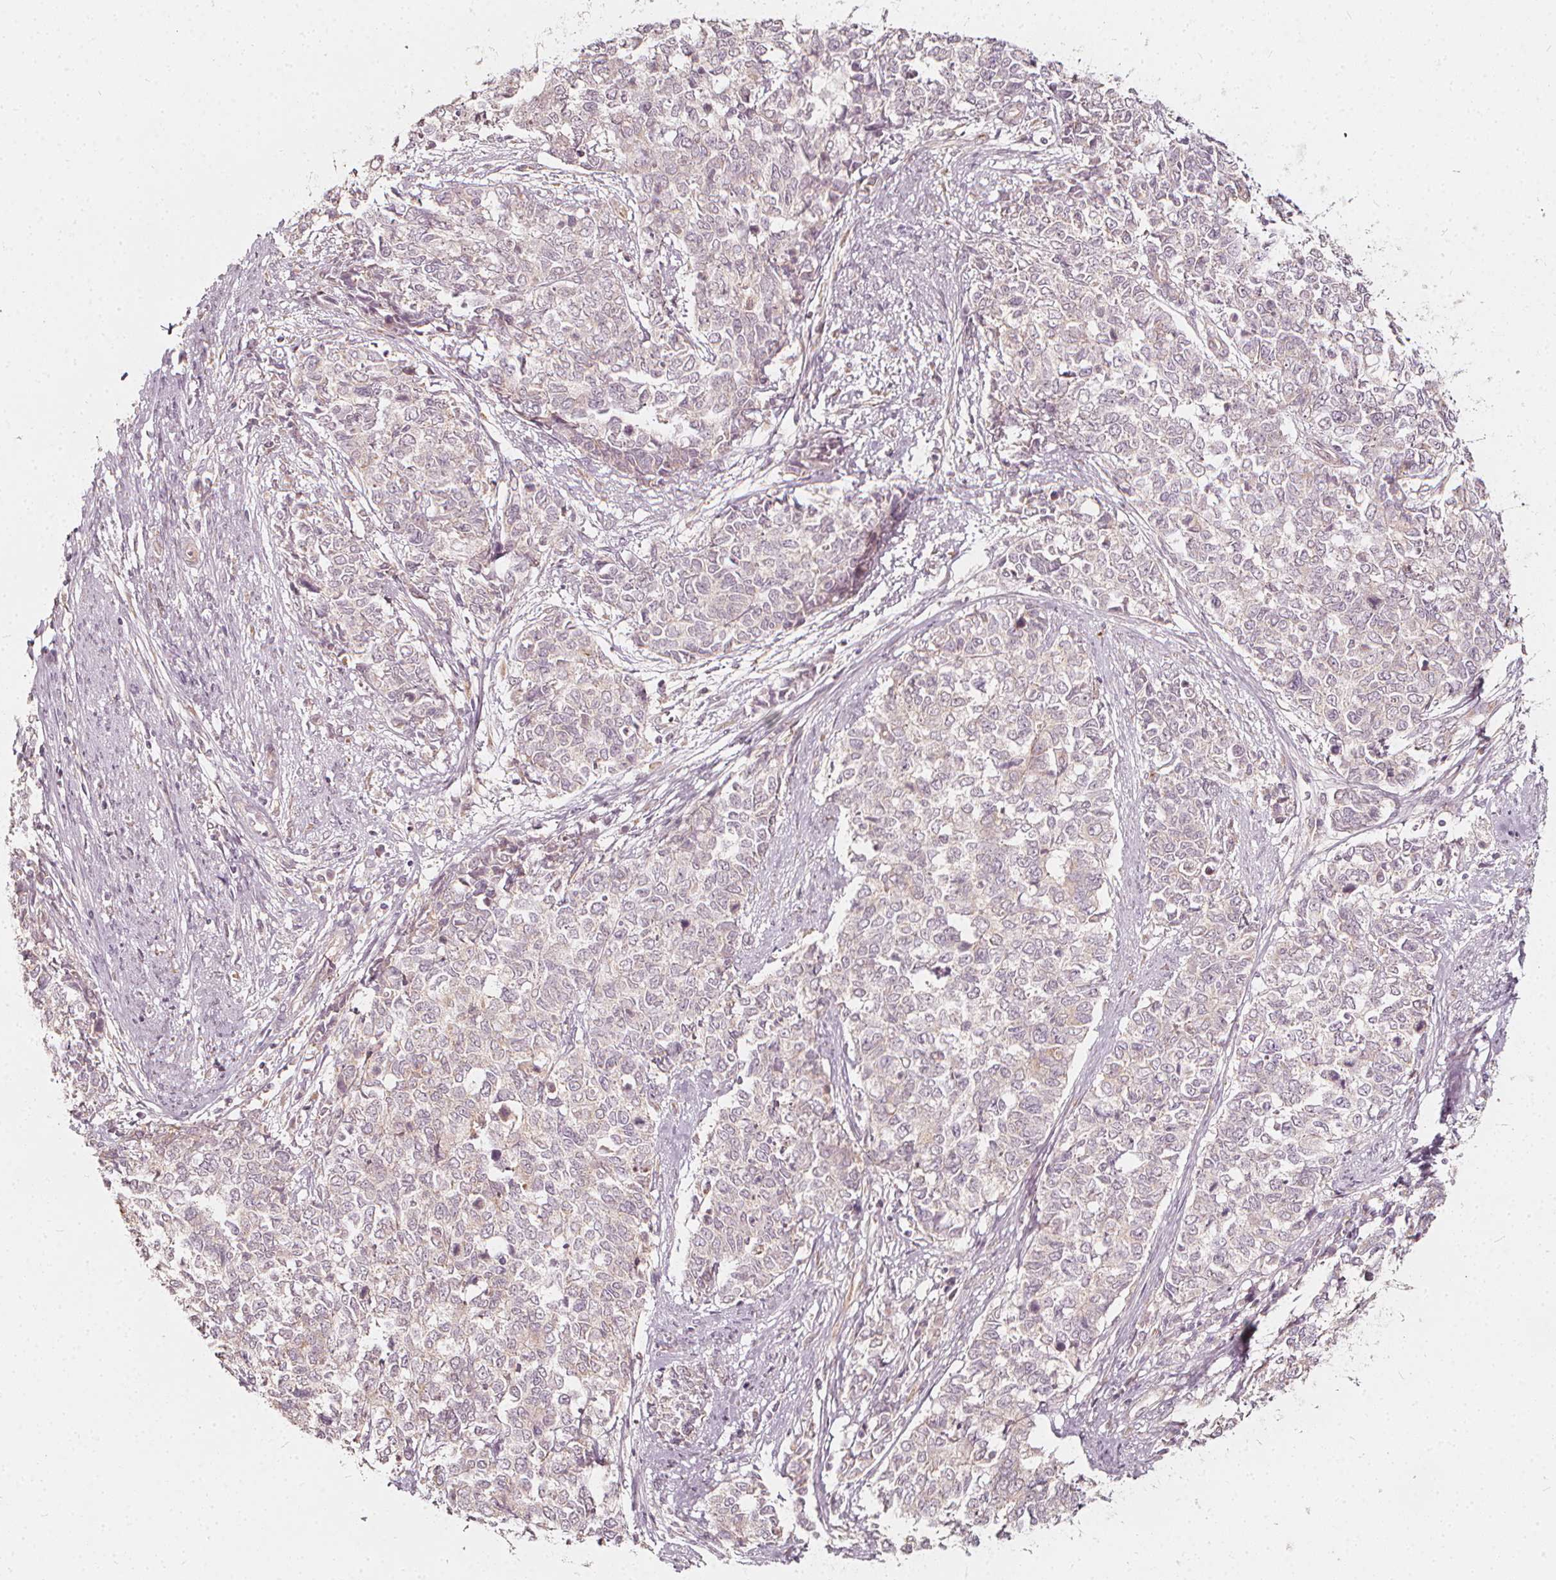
{"staining": {"intensity": "negative", "quantity": "none", "location": "none"}, "tissue": "cervical cancer", "cell_type": "Tumor cells", "image_type": "cancer", "snomed": [{"axis": "morphology", "description": "Adenocarcinoma, NOS"}, {"axis": "topography", "description": "Cervix"}], "caption": "There is no significant expression in tumor cells of cervical adenocarcinoma.", "gene": "NPC1L1", "patient": {"sex": "female", "age": 63}}